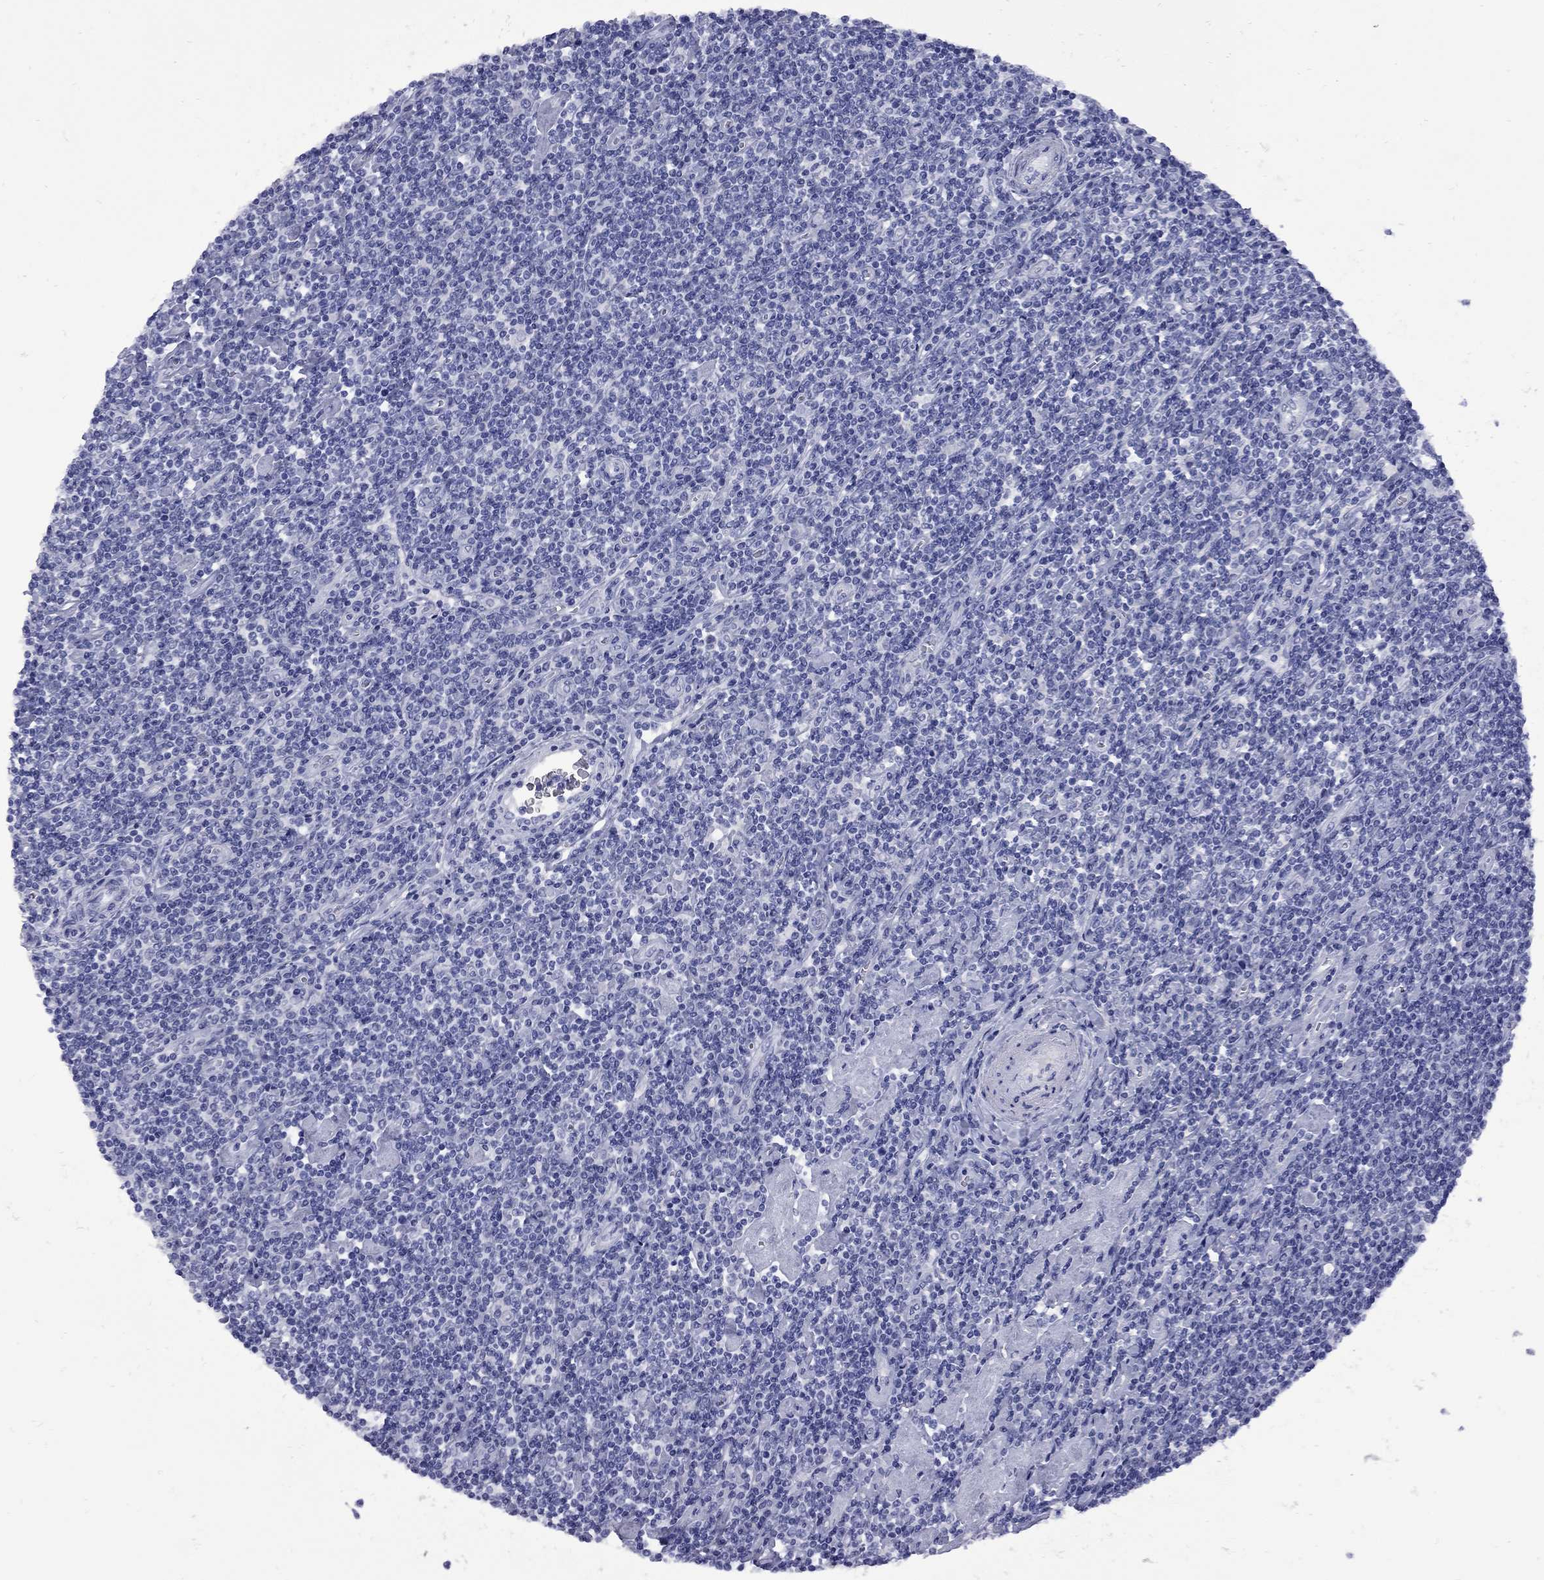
{"staining": {"intensity": "negative", "quantity": "none", "location": "none"}, "tissue": "lymphoma", "cell_type": "Tumor cells", "image_type": "cancer", "snomed": [{"axis": "morphology", "description": "Hodgkin's disease, NOS"}, {"axis": "topography", "description": "Lymph node"}], "caption": "IHC of Hodgkin's disease reveals no expression in tumor cells.", "gene": "EPPIN", "patient": {"sex": "male", "age": 40}}